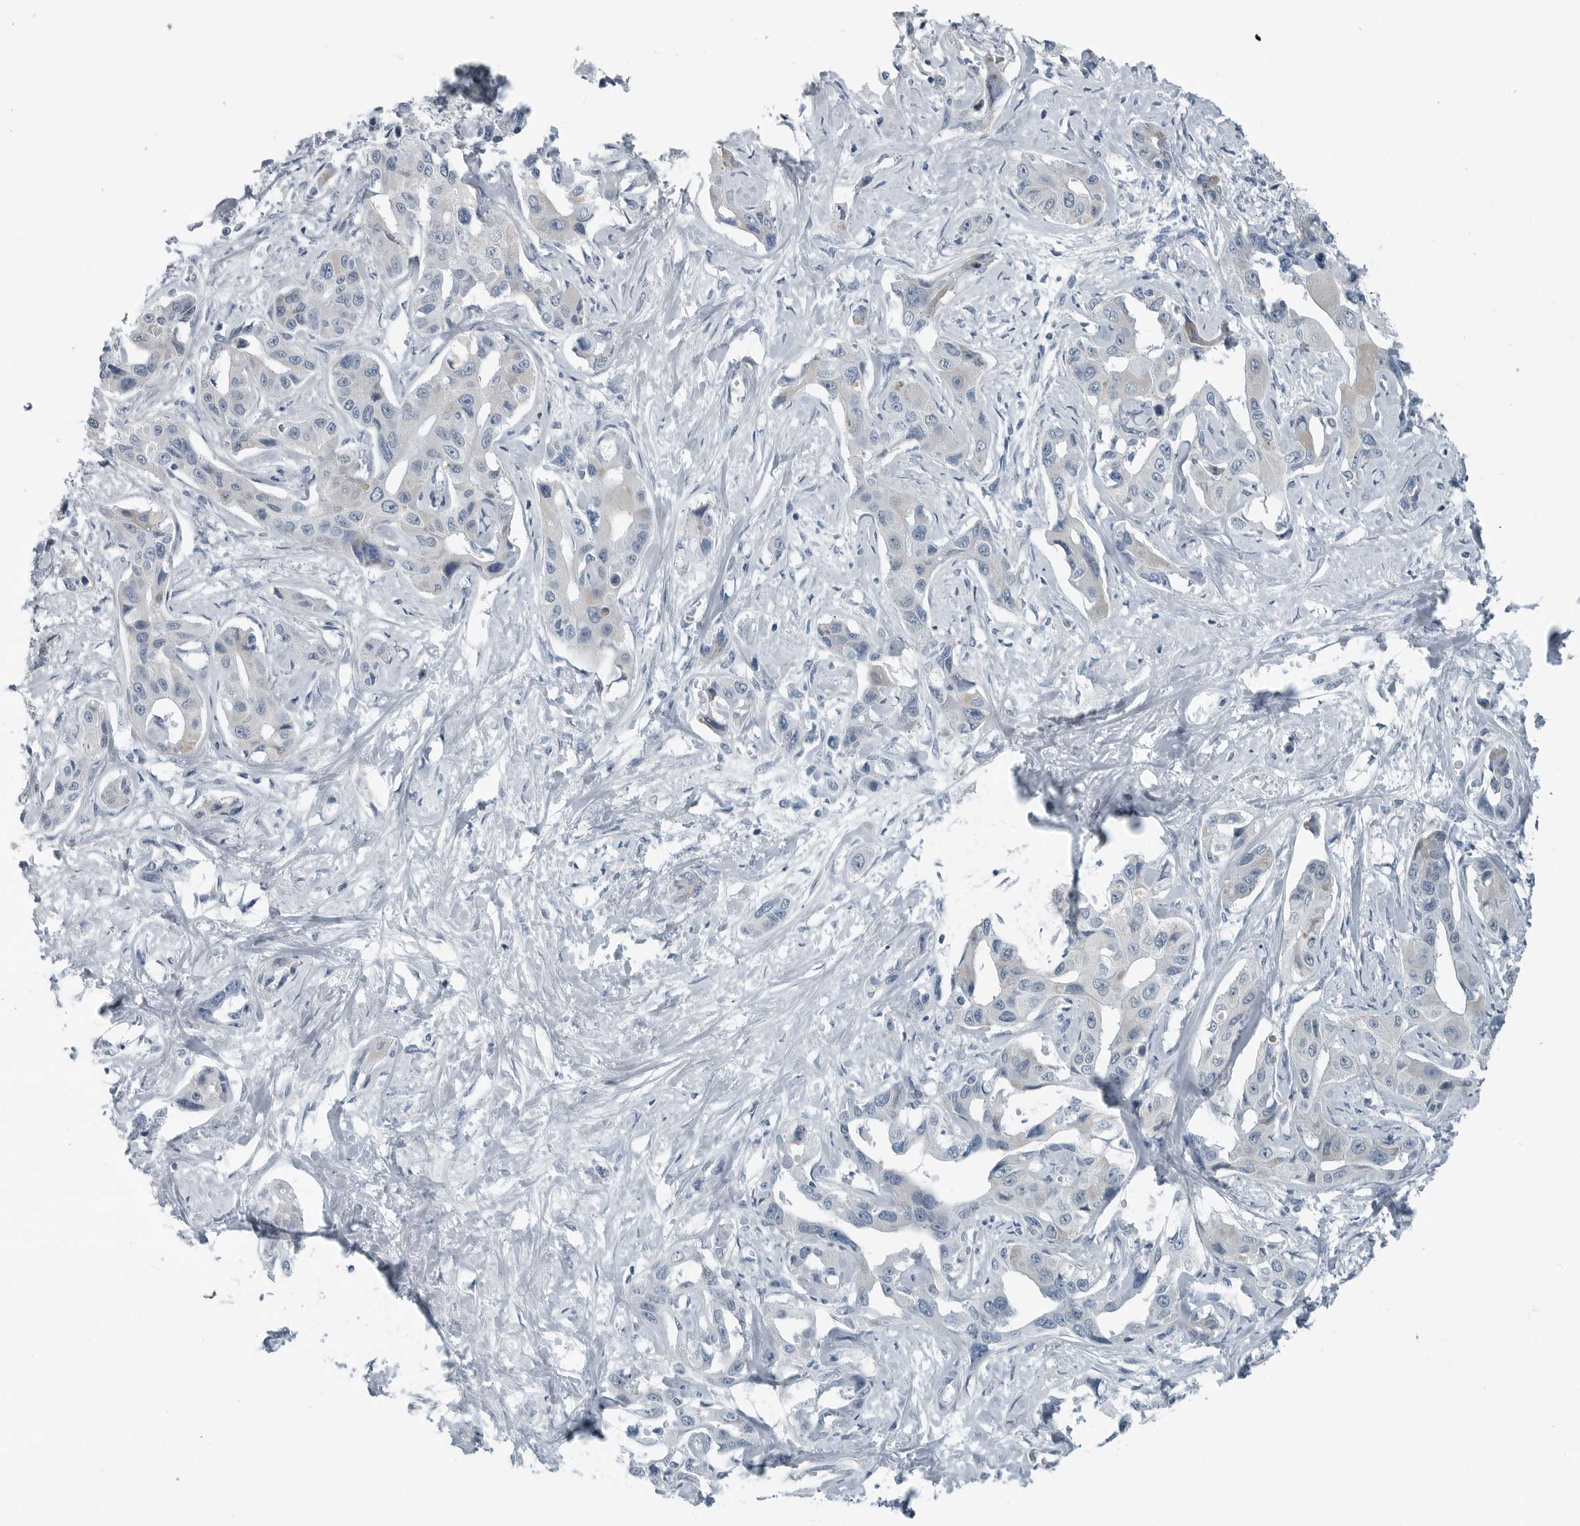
{"staining": {"intensity": "negative", "quantity": "none", "location": "none"}, "tissue": "liver cancer", "cell_type": "Tumor cells", "image_type": "cancer", "snomed": [{"axis": "morphology", "description": "Cholangiocarcinoma"}, {"axis": "topography", "description": "Liver"}], "caption": "Liver cancer (cholangiocarcinoma) stained for a protein using immunohistochemistry (IHC) exhibits no staining tumor cells.", "gene": "ZPBP2", "patient": {"sex": "male", "age": 59}}